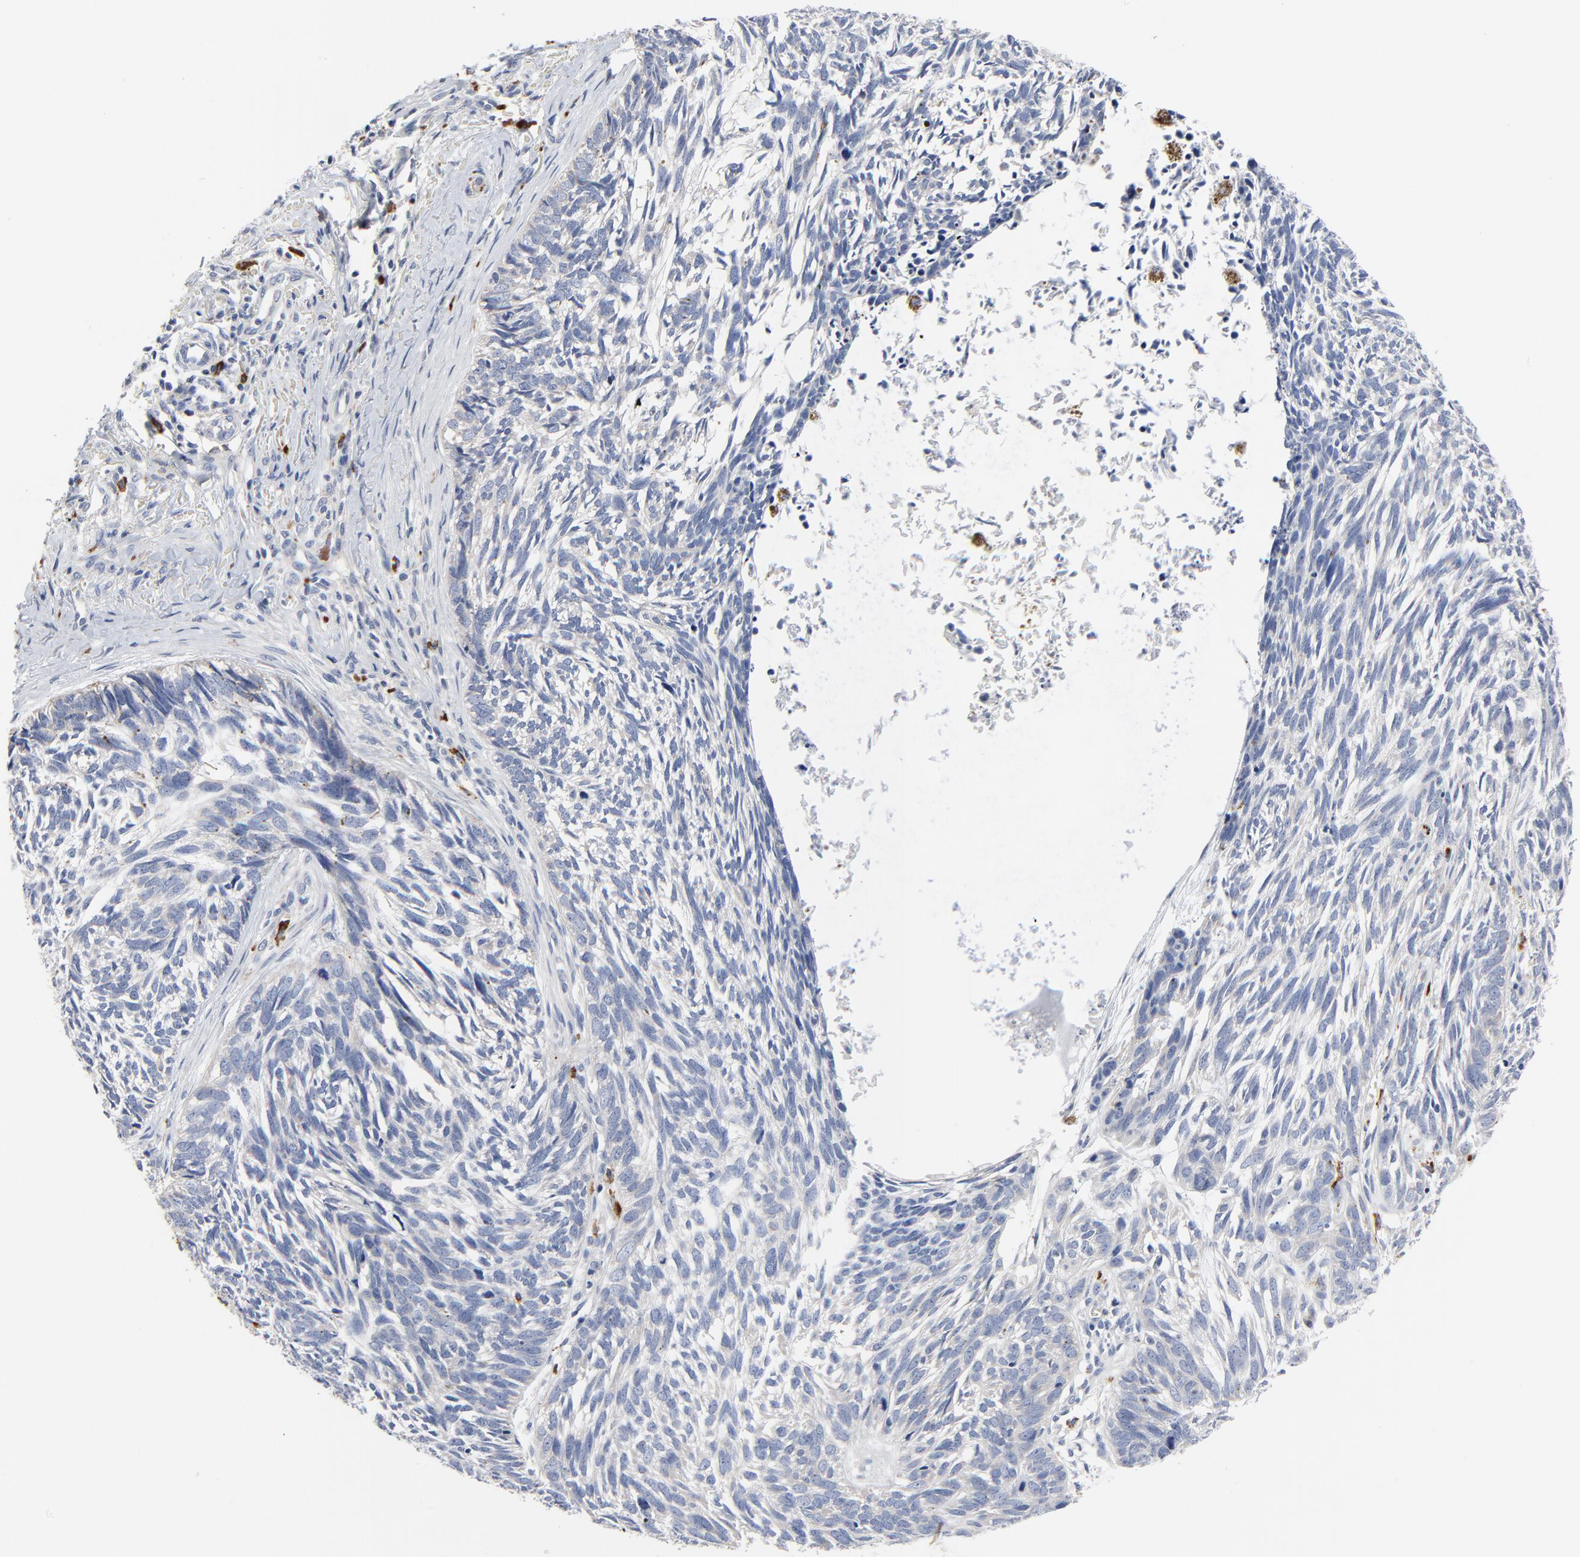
{"staining": {"intensity": "negative", "quantity": "none", "location": "none"}, "tissue": "skin cancer", "cell_type": "Tumor cells", "image_type": "cancer", "snomed": [{"axis": "morphology", "description": "Basal cell carcinoma"}, {"axis": "topography", "description": "Skin"}], "caption": "This is a photomicrograph of IHC staining of basal cell carcinoma (skin), which shows no positivity in tumor cells.", "gene": "FBXL5", "patient": {"sex": "male", "age": 63}}